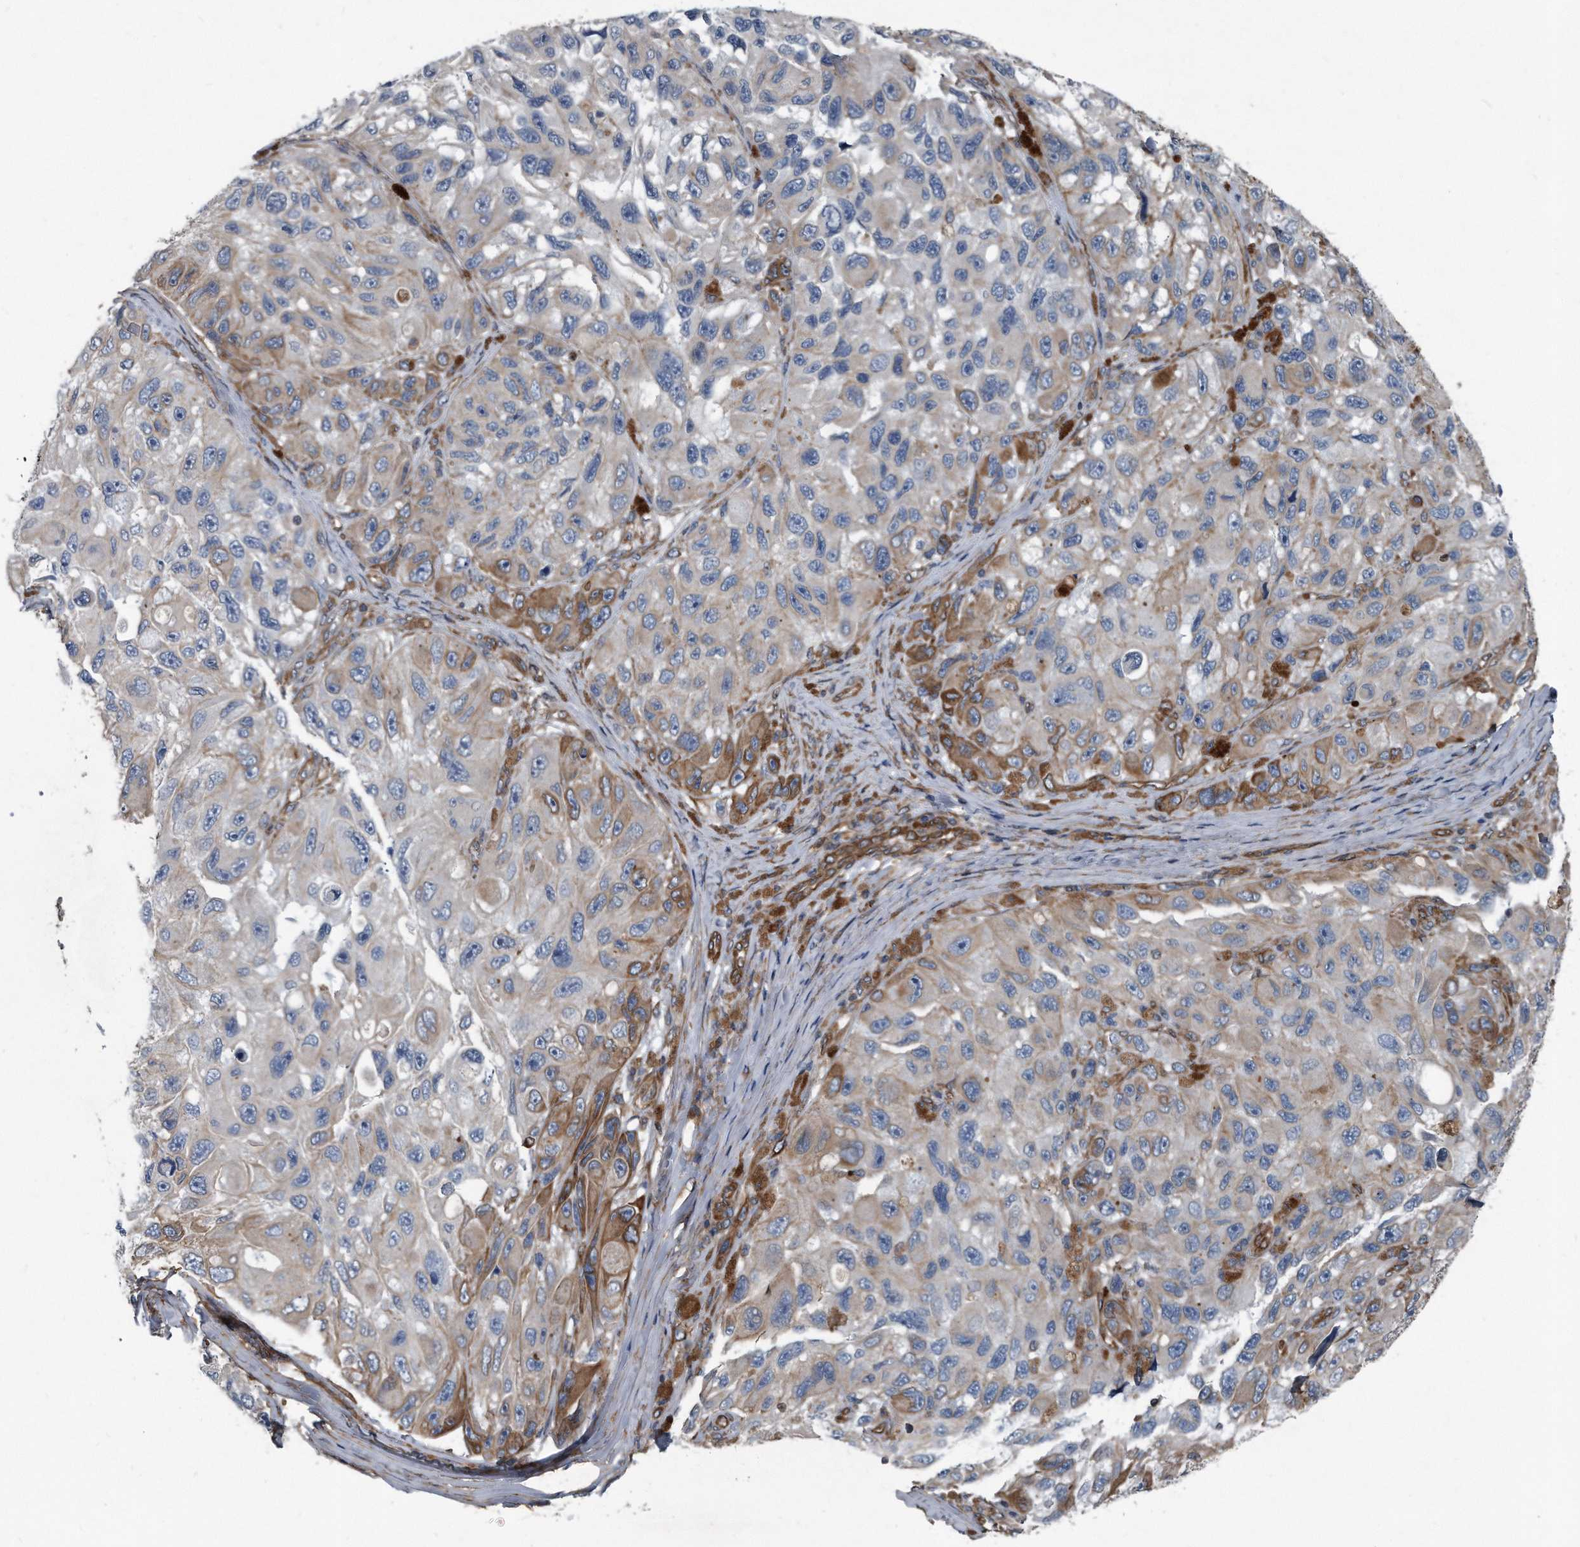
{"staining": {"intensity": "negative", "quantity": "none", "location": "none"}, "tissue": "melanoma", "cell_type": "Tumor cells", "image_type": "cancer", "snomed": [{"axis": "morphology", "description": "Malignant melanoma, NOS"}, {"axis": "topography", "description": "Skin"}], "caption": "Immunohistochemistry (IHC) of malignant melanoma reveals no positivity in tumor cells.", "gene": "PLEC", "patient": {"sex": "female", "age": 73}}